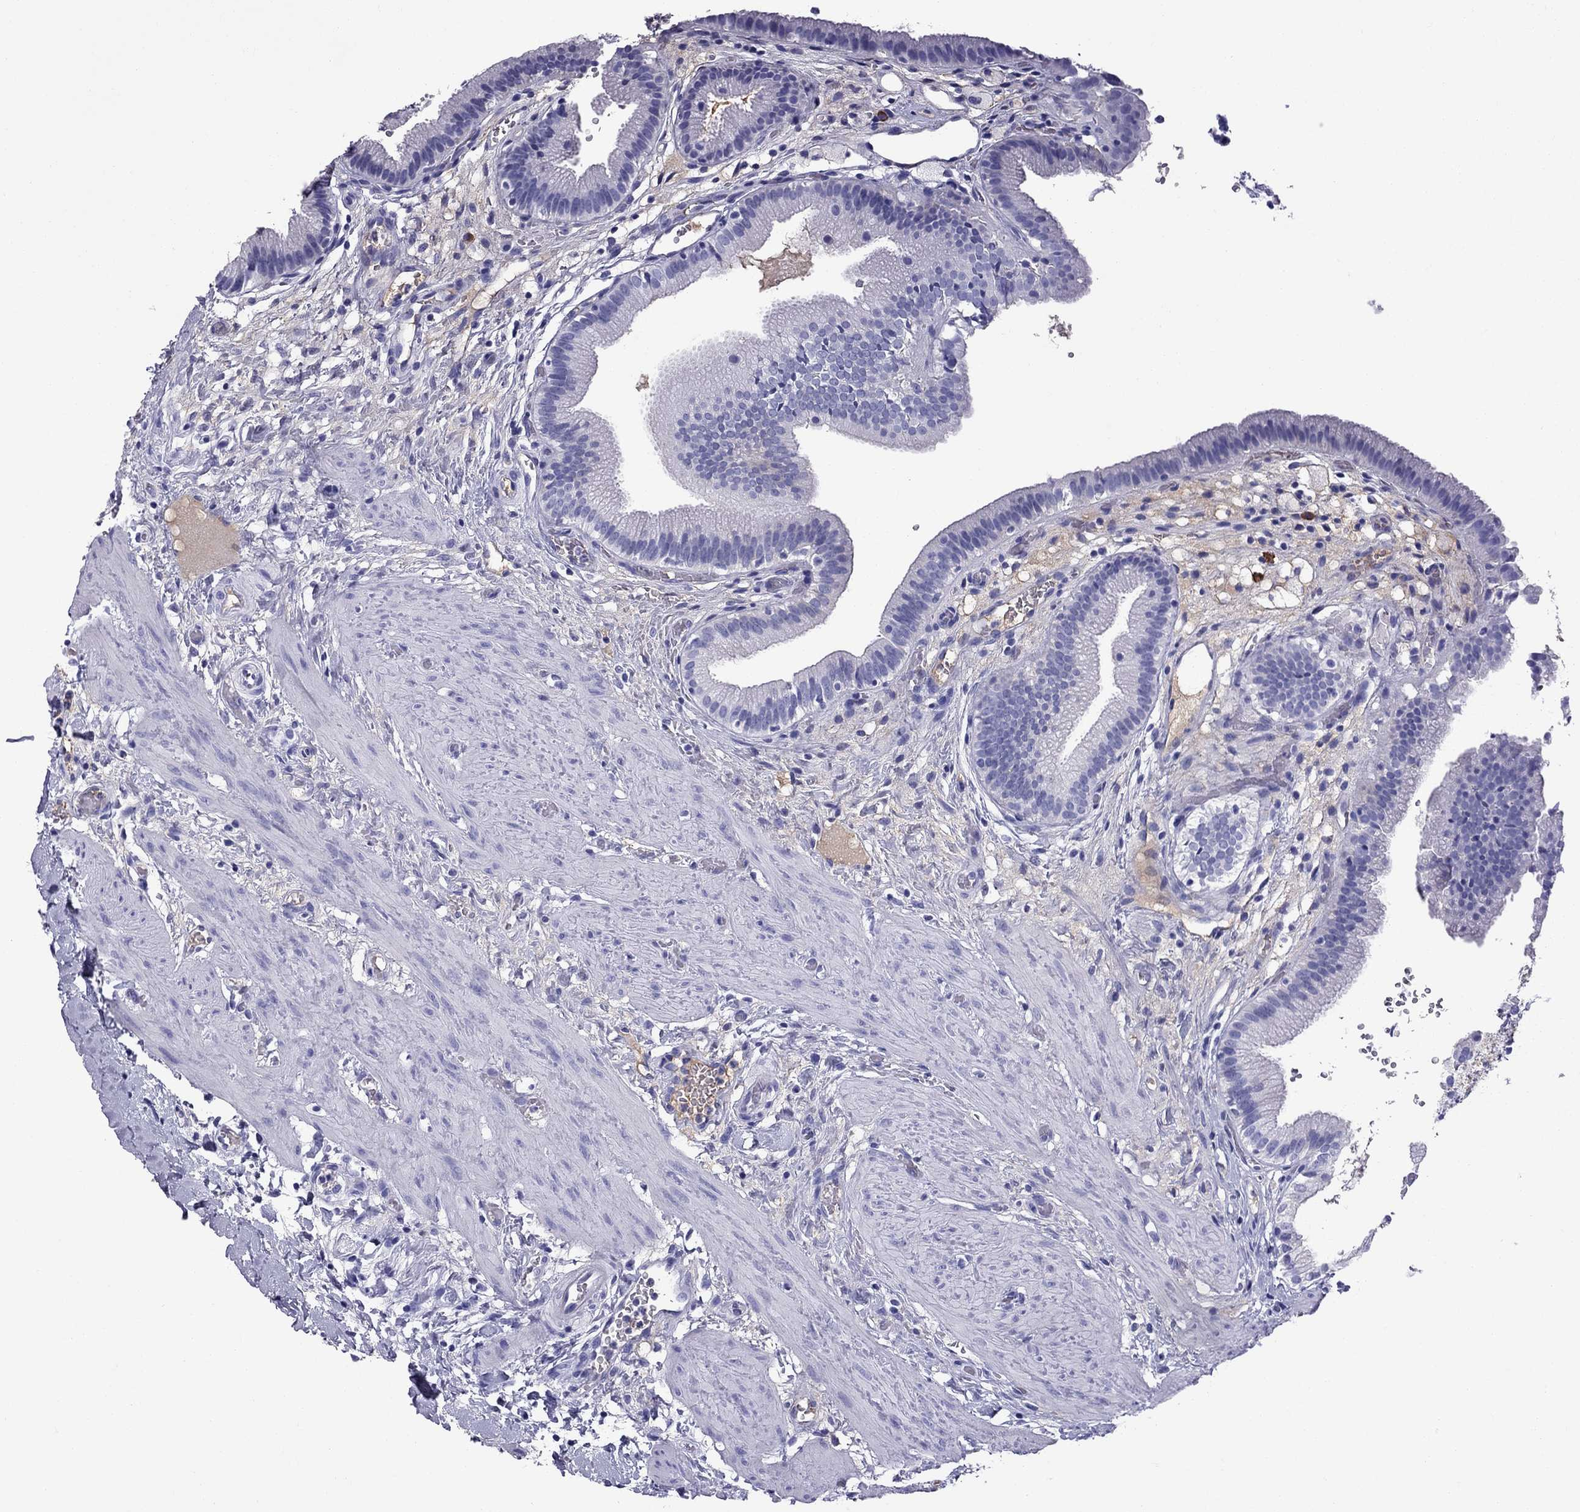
{"staining": {"intensity": "negative", "quantity": "none", "location": "none"}, "tissue": "gallbladder", "cell_type": "Glandular cells", "image_type": "normal", "snomed": [{"axis": "morphology", "description": "Normal tissue, NOS"}, {"axis": "topography", "description": "Gallbladder"}], "caption": "This is an IHC image of benign human gallbladder. There is no positivity in glandular cells.", "gene": "SCART1", "patient": {"sex": "female", "age": 24}}